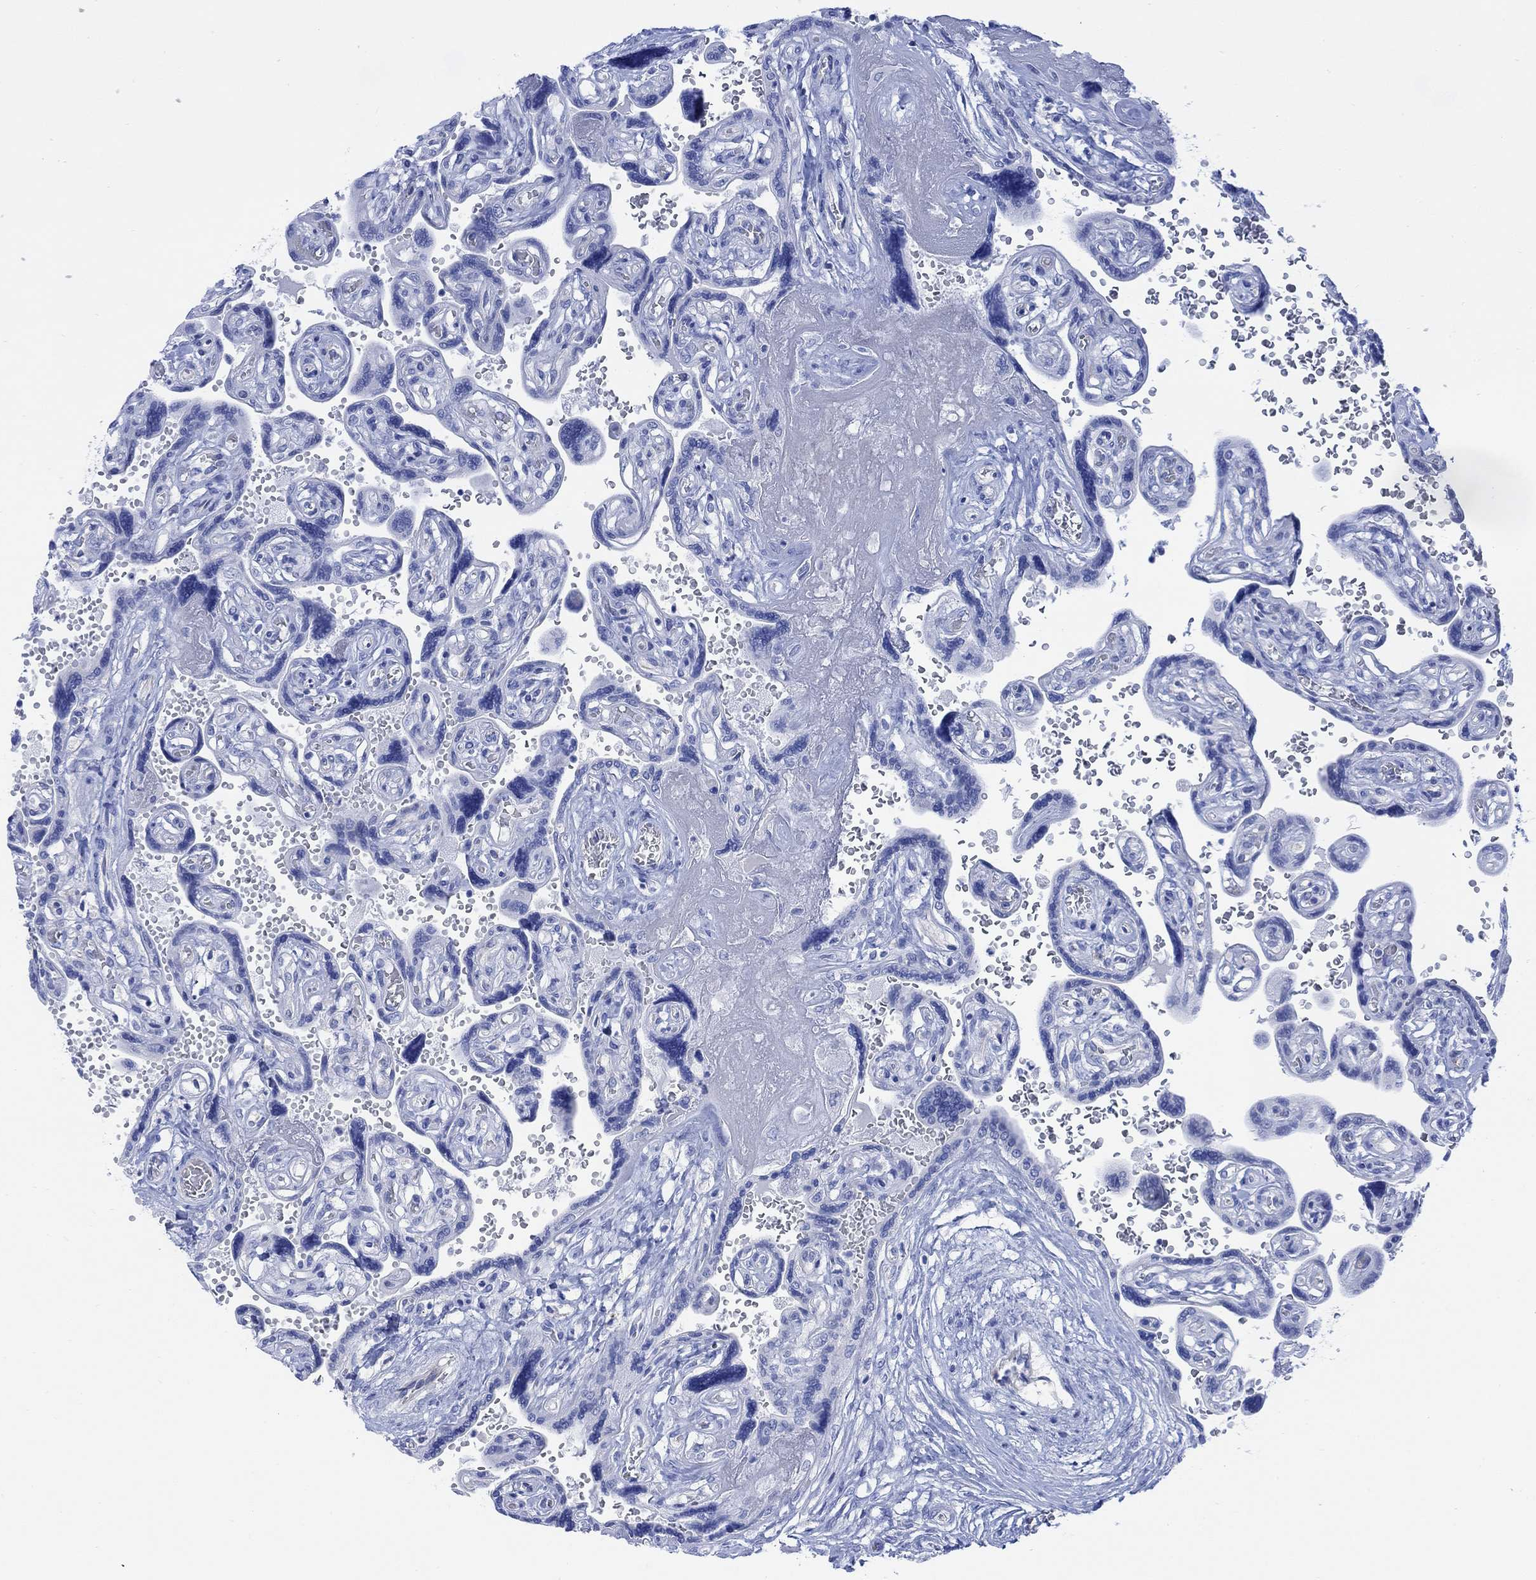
{"staining": {"intensity": "negative", "quantity": "none", "location": "none"}, "tissue": "placenta", "cell_type": "Decidual cells", "image_type": "normal", "snomed": [{"axis": "morphology", "description": "Normal tissue, NOS"}, {"axis": "topography", "description": "Placenta"}], "caption": "The micrograph displays no significant staining in decidual cells of placenta. (DAB (3,3'-diaminobenzidine) immunohistochemistry with hematoxylin counter stain).", "gene": "GNG13", "patient": {"sex": "female", "age": 32}}